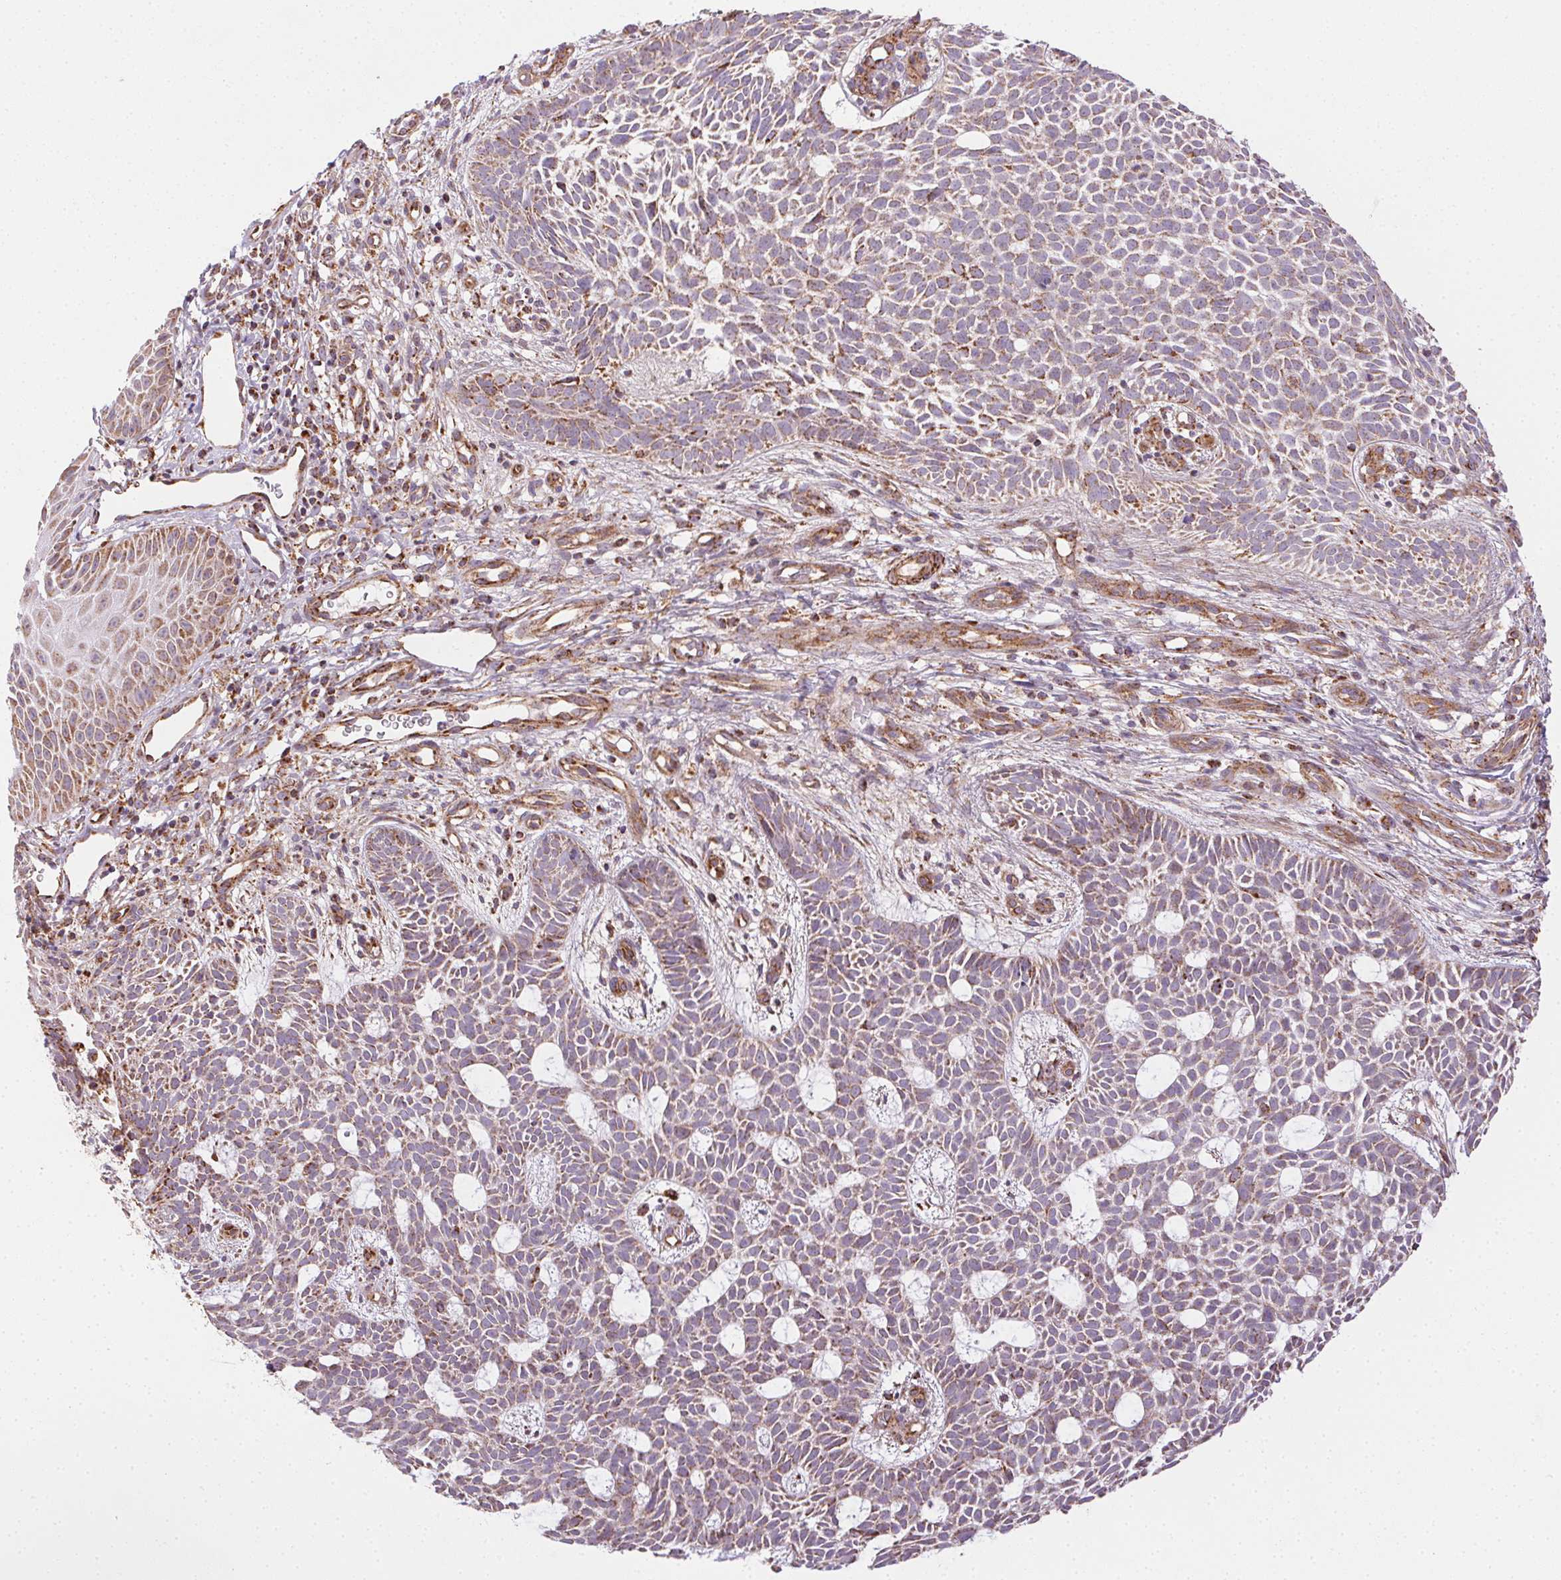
{"staining": {"intensity": "moderate", "quantity": "25%-75%", "location": "cytoplasmic/membranous"}, "tissue": "skin cancer", "cell_type": "Tumor cells", "image_type": "cancer", "snomed": [{"axis": "morphology", "description": "Basal cell carcinoma"}, {"axis": "topography", "description": "Skin"}], "caption": "A brown stain labels moderate cytoplasmic/membranous staining of a protein in skin cancer (basal cell carcinoma) tumor cells.", "gene": "CLPB", "patient": {"sex": "male", "age": 59}}